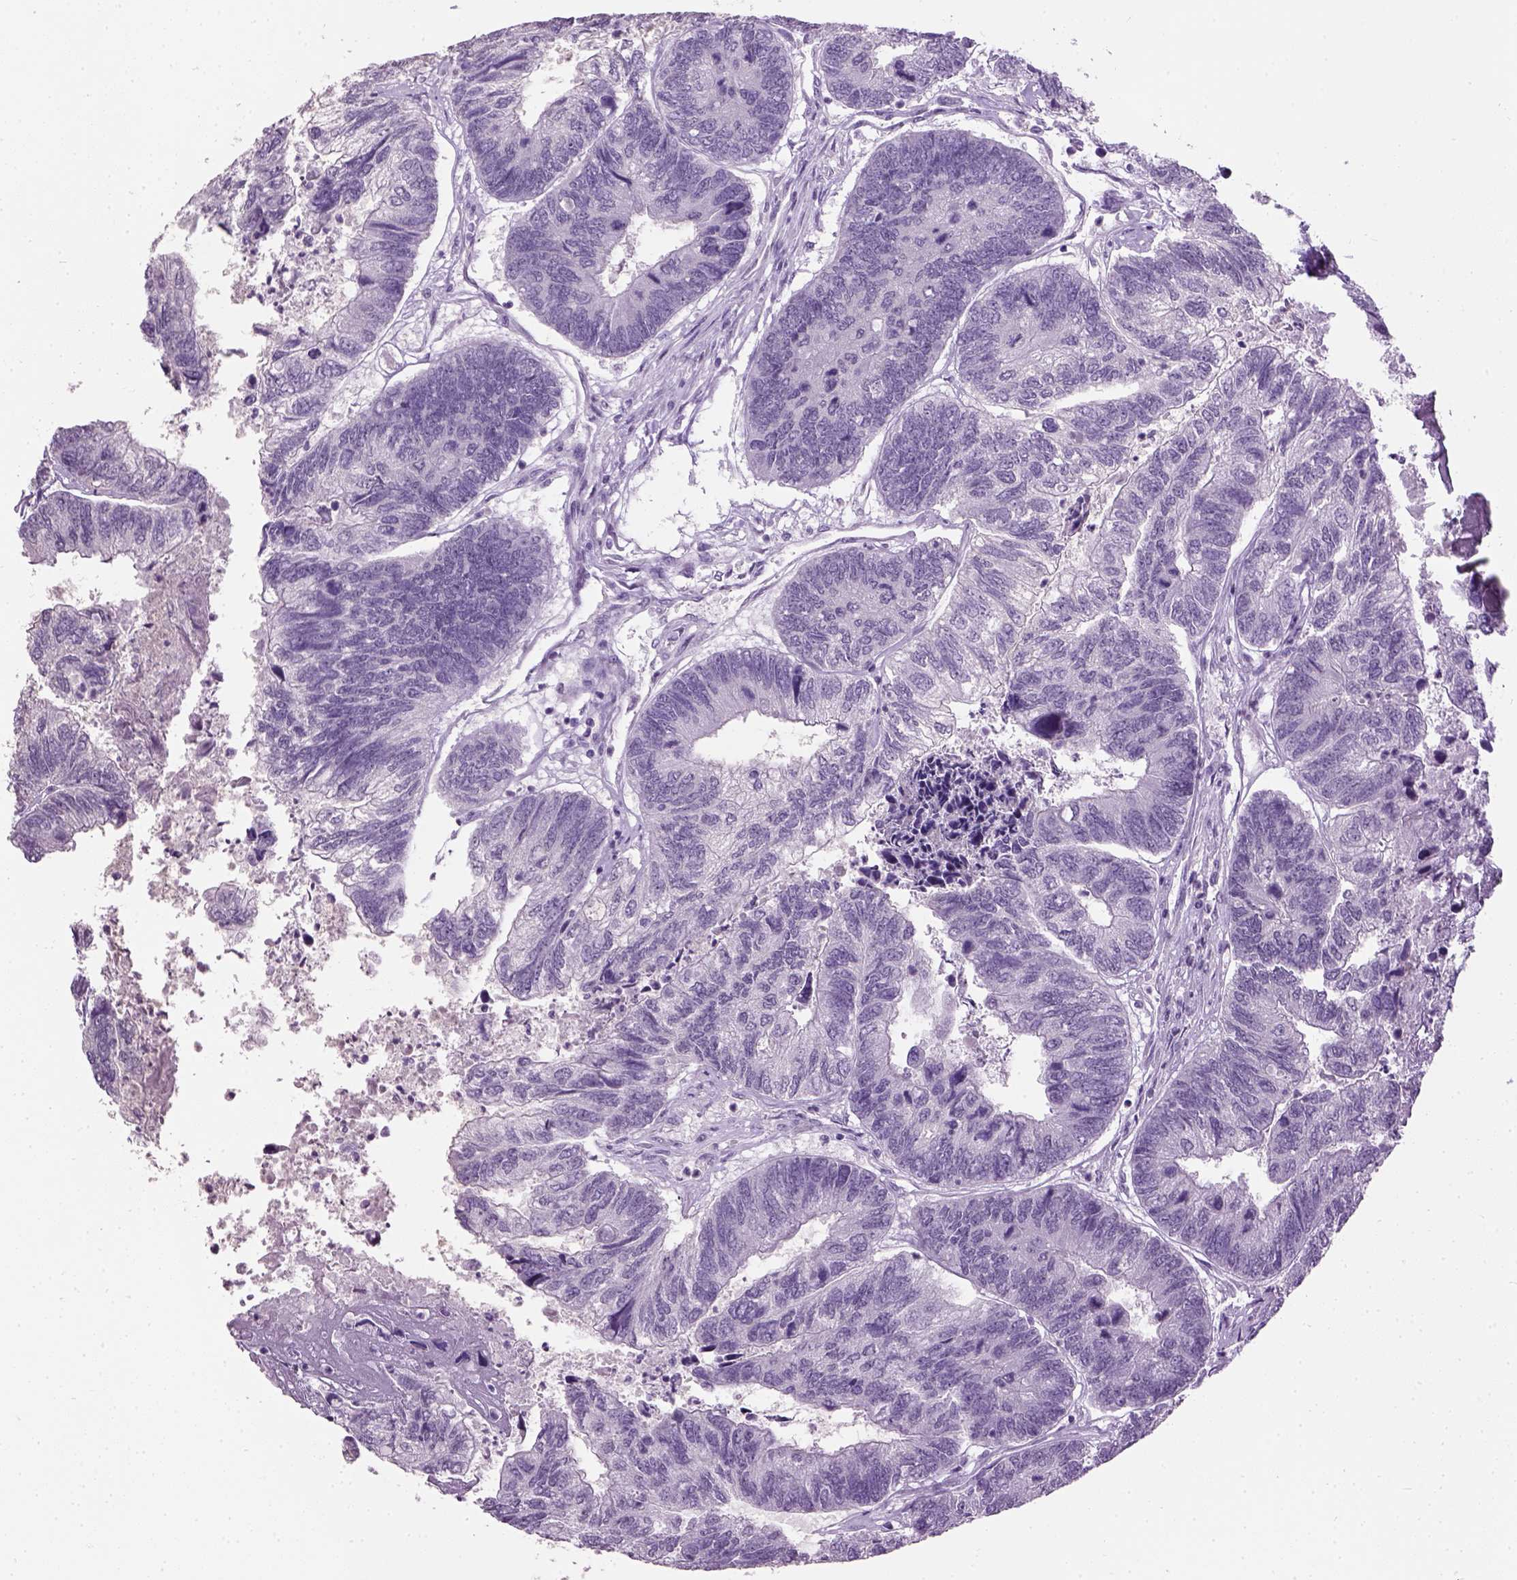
{"staining": {"intensity": "negative", "quantity": "none", "location": "none"}, "tissue": "colorectal cancer", "cell_type": "Tumor cells", "image_type": "cancer", "snomed": [{"axis": "morphology", "description": "Adenocarcinoma, NOS"}, {"axis": "topography", "description": "Colon"}], "caption": "The immunohistochemistry image has no significant staining in tumor cells of colorectal cancer (adenocarcinoma) tissue.", "gene": "GABRB2", "patient": {"sex": "female", "age": 67}}